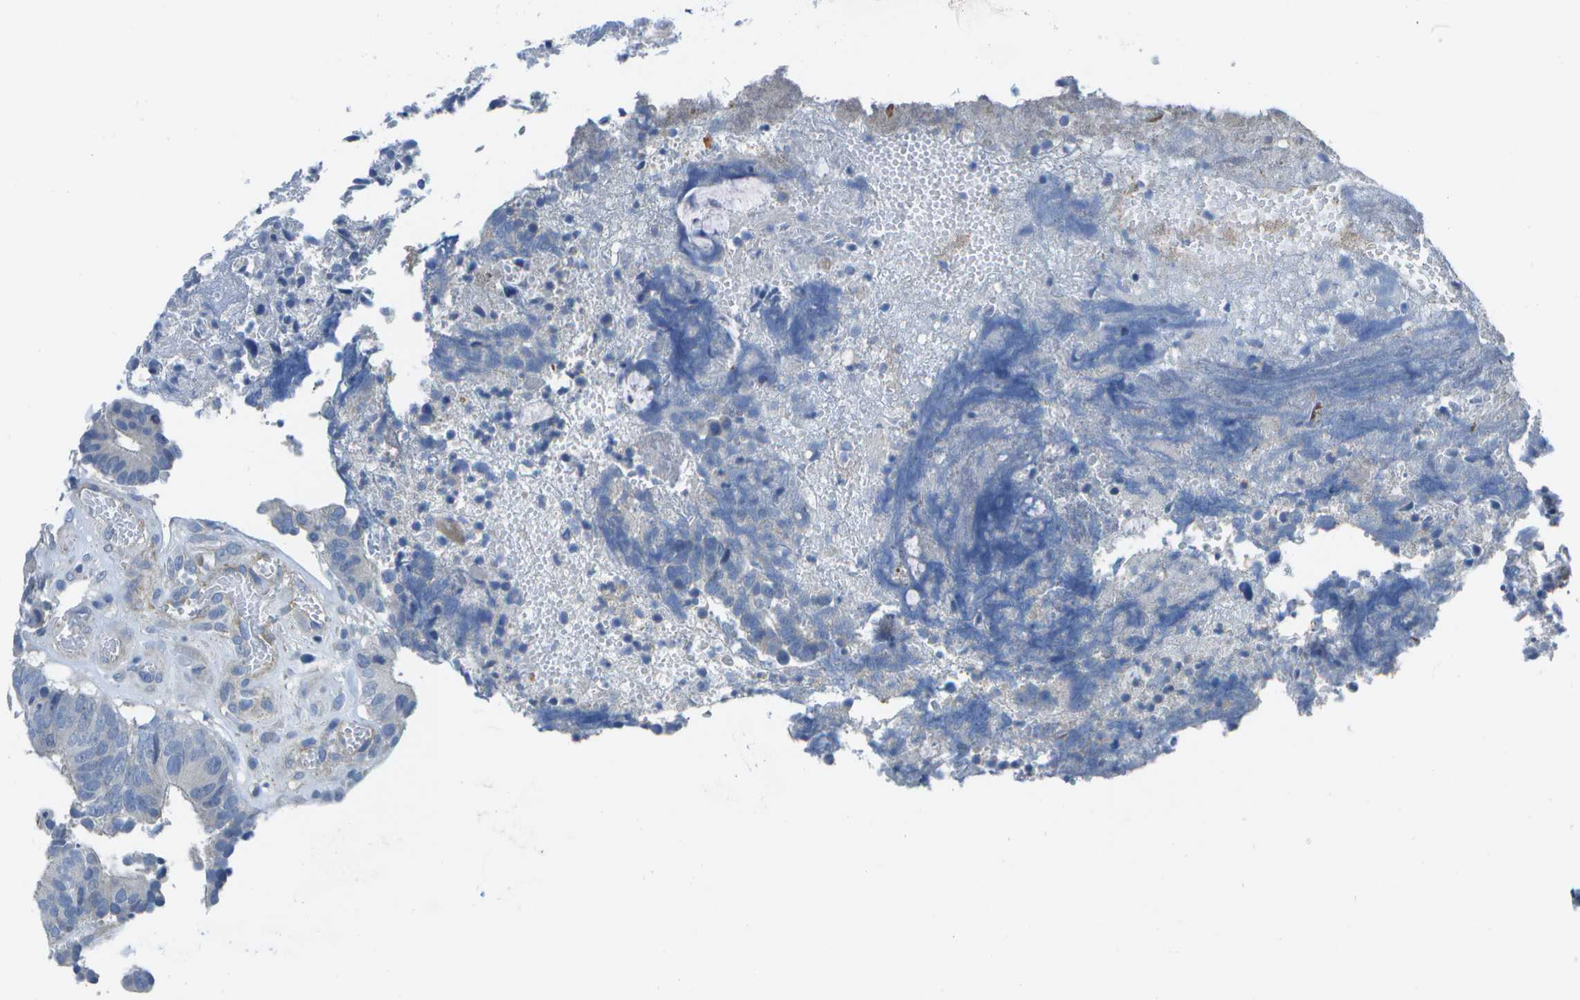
{"staining": {"intensity": "negative", "quantity": "none", "location": "none"}, "tissue": "colorectal cancer", "cell_type": "Tumor cells", "image_type": "cancer", "snomed": [{"axis": "morphology", "description": "Adenocarcinoma, NOS"}, {"axis": "topography", "description": "Rectum"}], "caption": "The immunohistochemistry micrograph has no significant expression in tumor cells of colorectal adenocarcinoma tissue.", "gene": "DCT", "patient": {"sex": "male", "age": 72}}